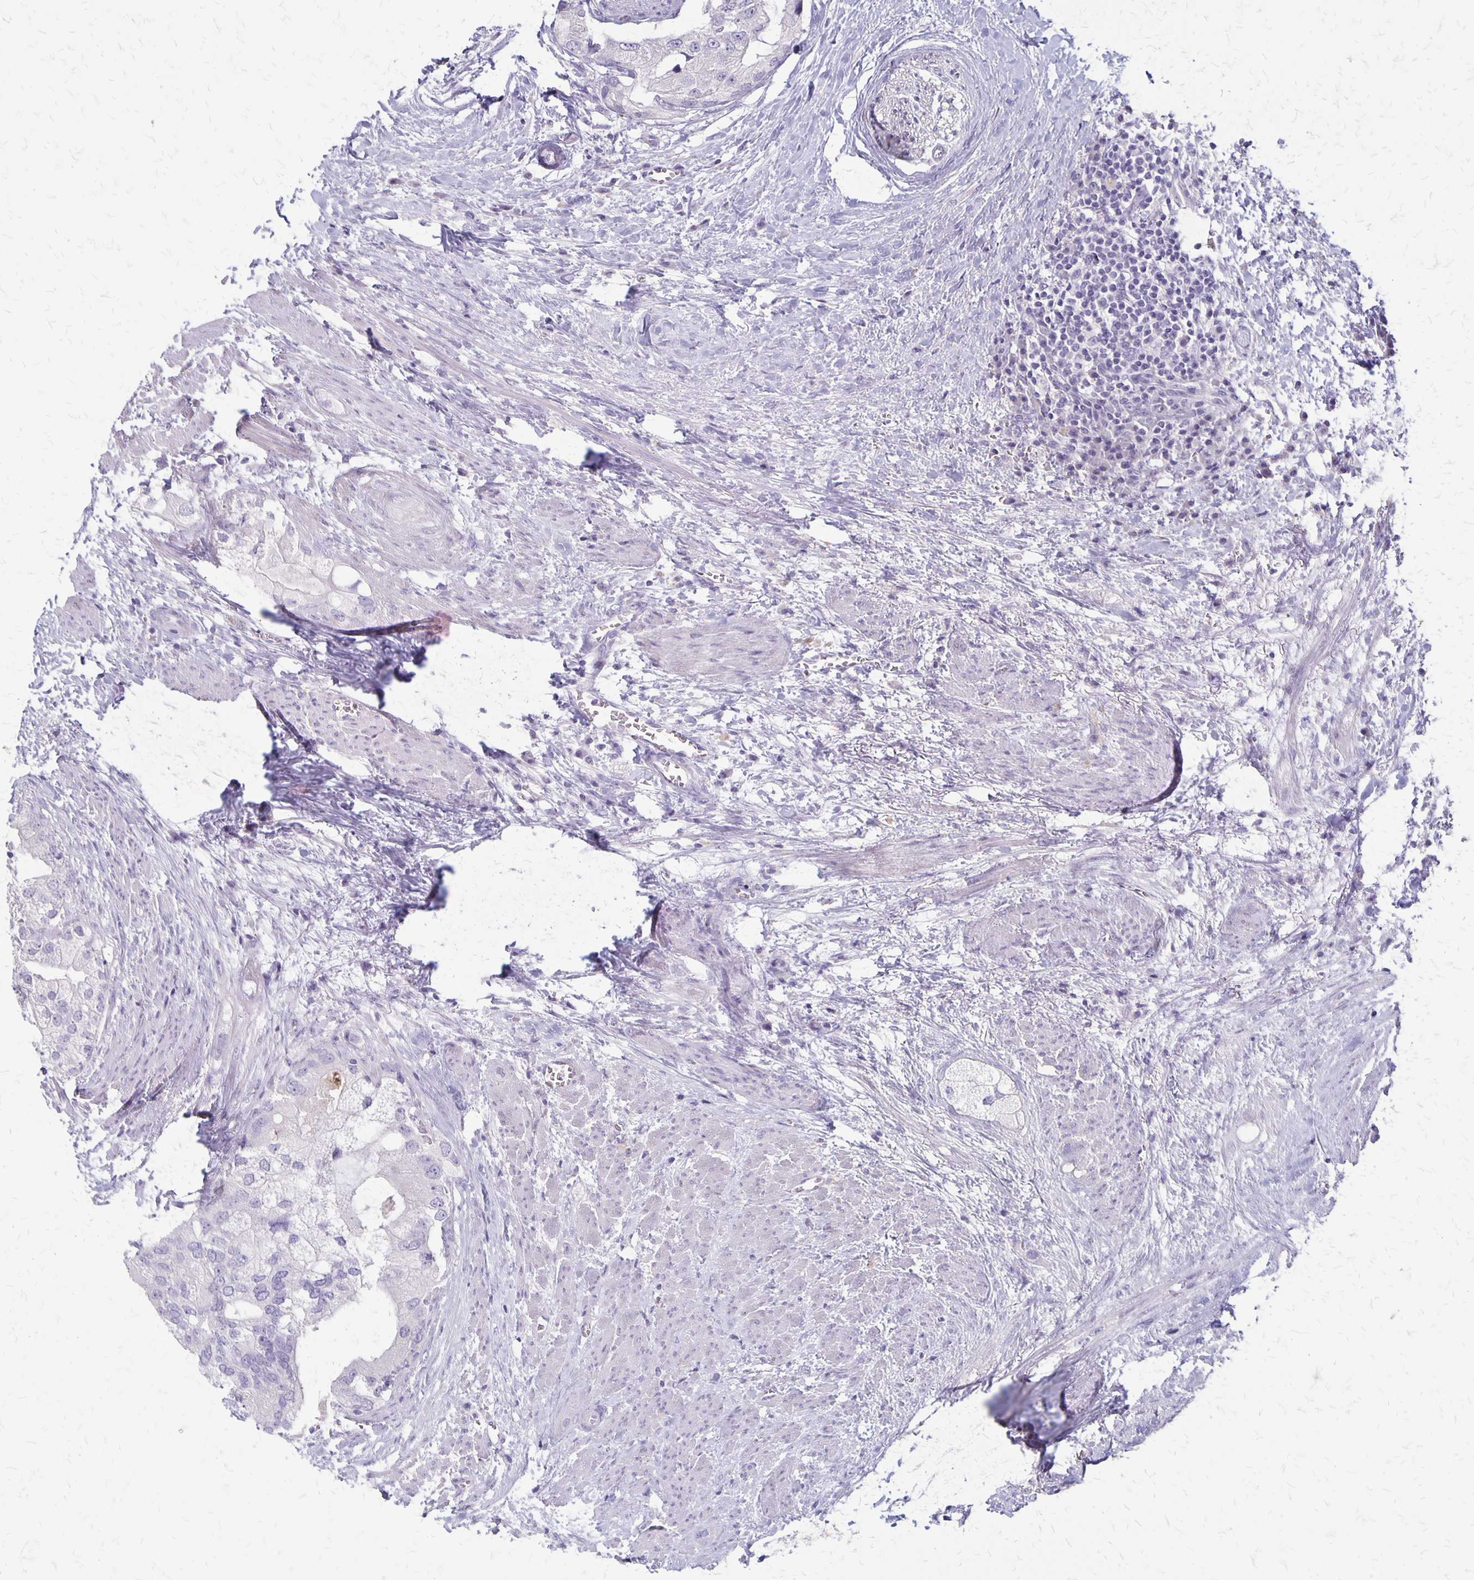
{"staining": {"intensity": "negative", "quantity": "none", "location": "none"}, "tissue": "prostate cancer", "cell_type": "Tumor cells", "image_type": "cancer", "snomed": [{"axis": "morphology", "description": "Adenocarcinoma, High grade"}, {"axis": "topography", "description": "Prostate"}], "caption": "Immunohistochemistry (IHC) micrograph of adenocarcinoma (high-grade) (prostate) stained for a protein (brown), which exhibits no expression in tumor cells. Nuclei are stained in blue.", "gene": "SEPTIN5", "patient": {"sex": "male", "age": 70}}